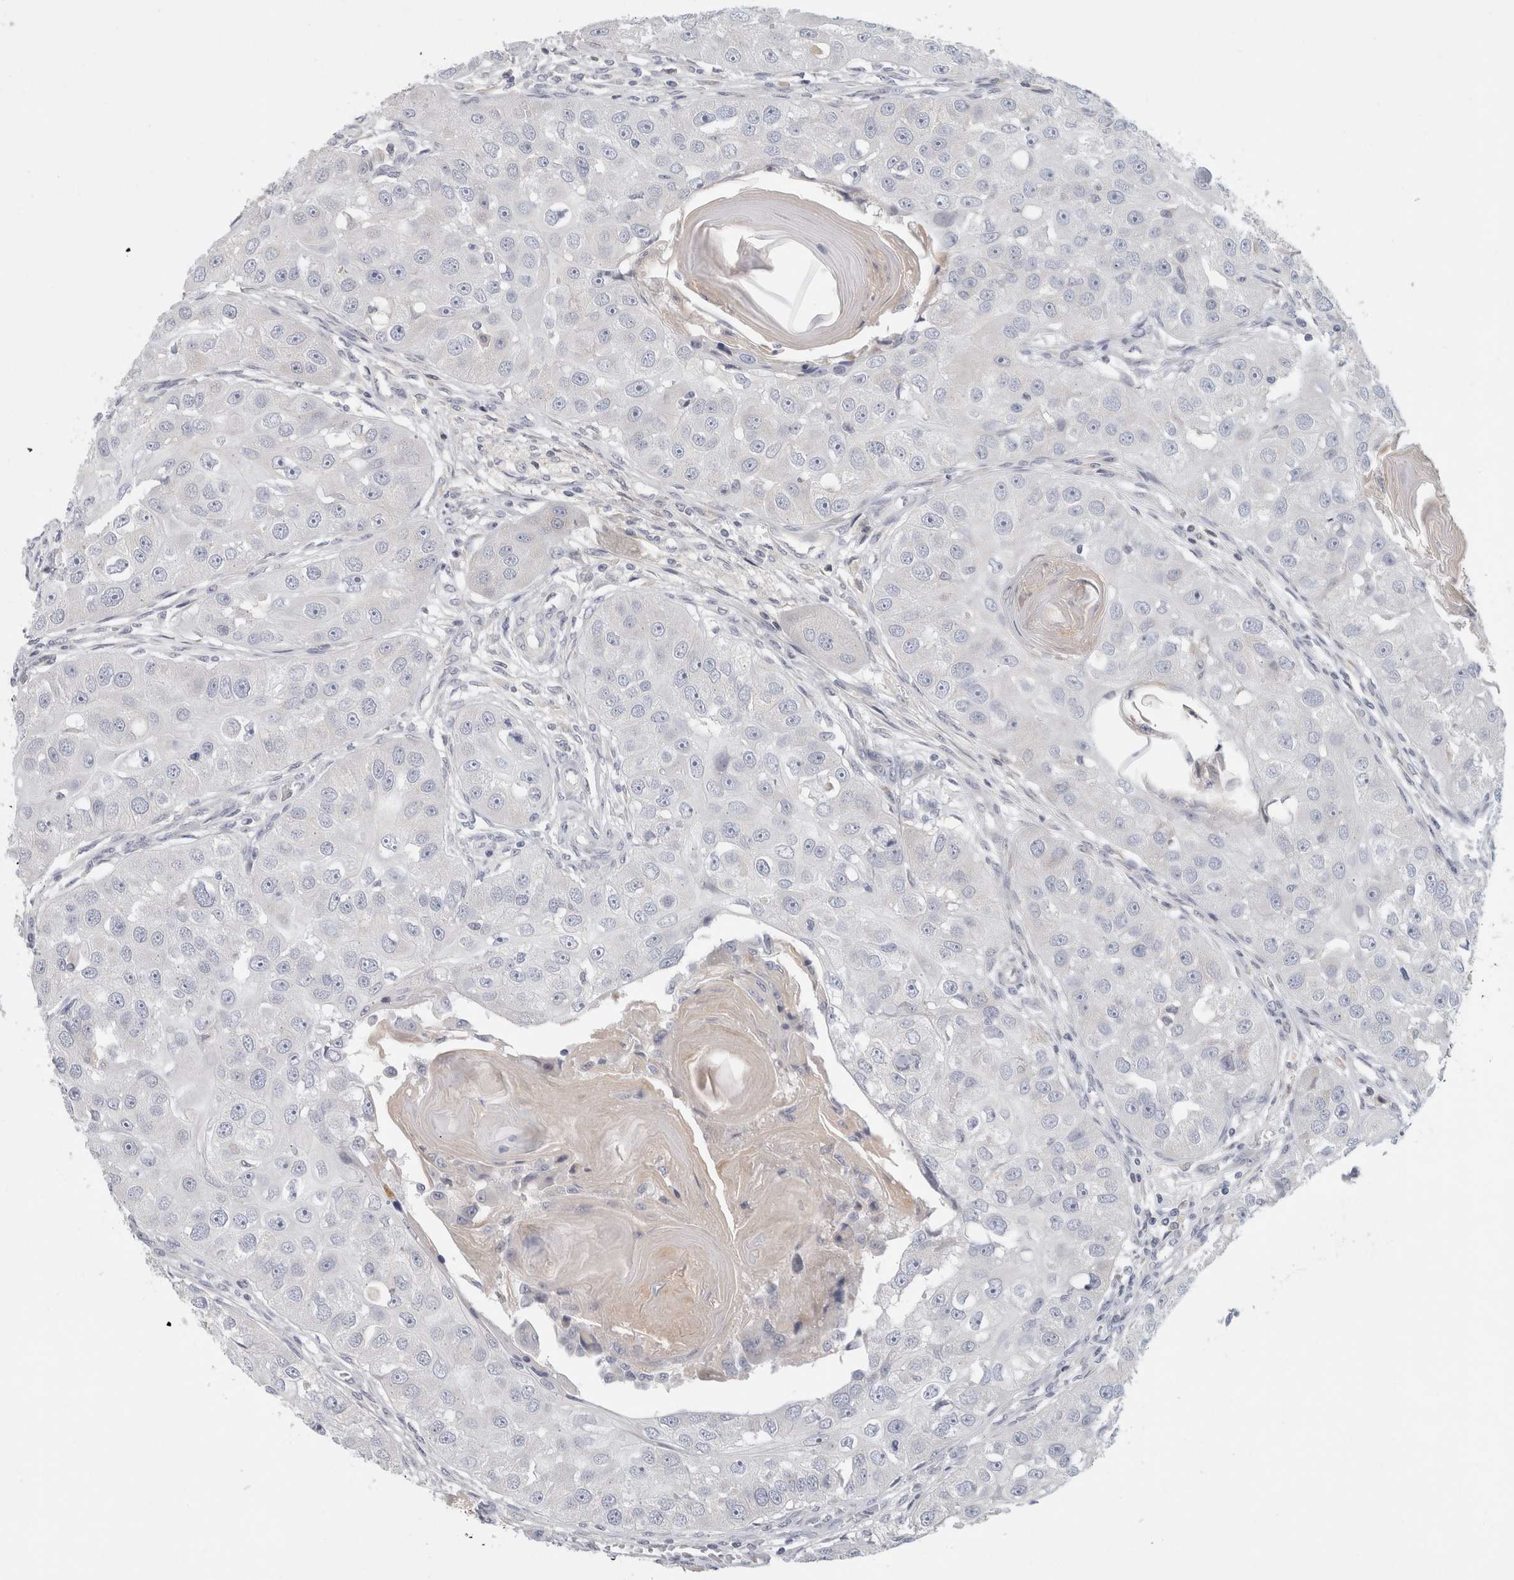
{"staining": {"intensity": "negative", "quantity": "none", "location": "none"}, "tissue": "head and neck cancer", "cell_type": "Tumor cells", "image_type": "cancer", "snomed": [{"axis": "morphology", "description": "Normal tissue, NOS"}, {"axis": "morphology", "description": "Squamous cell carcinoma, NOS"}, {"axis": "topography", "description": "Skeletal muscle"}, {"axis": "topography", "description": "Head-Neck"}], "caption": "This histopathology image is of head and neck cancer stained with immunohistochemistry to label a protein in brown with the nuclei are counter-stained blue. There is no staining in tumor cells.", "gene": "STK31", "patient": {"sex": "male", "age": 51}}